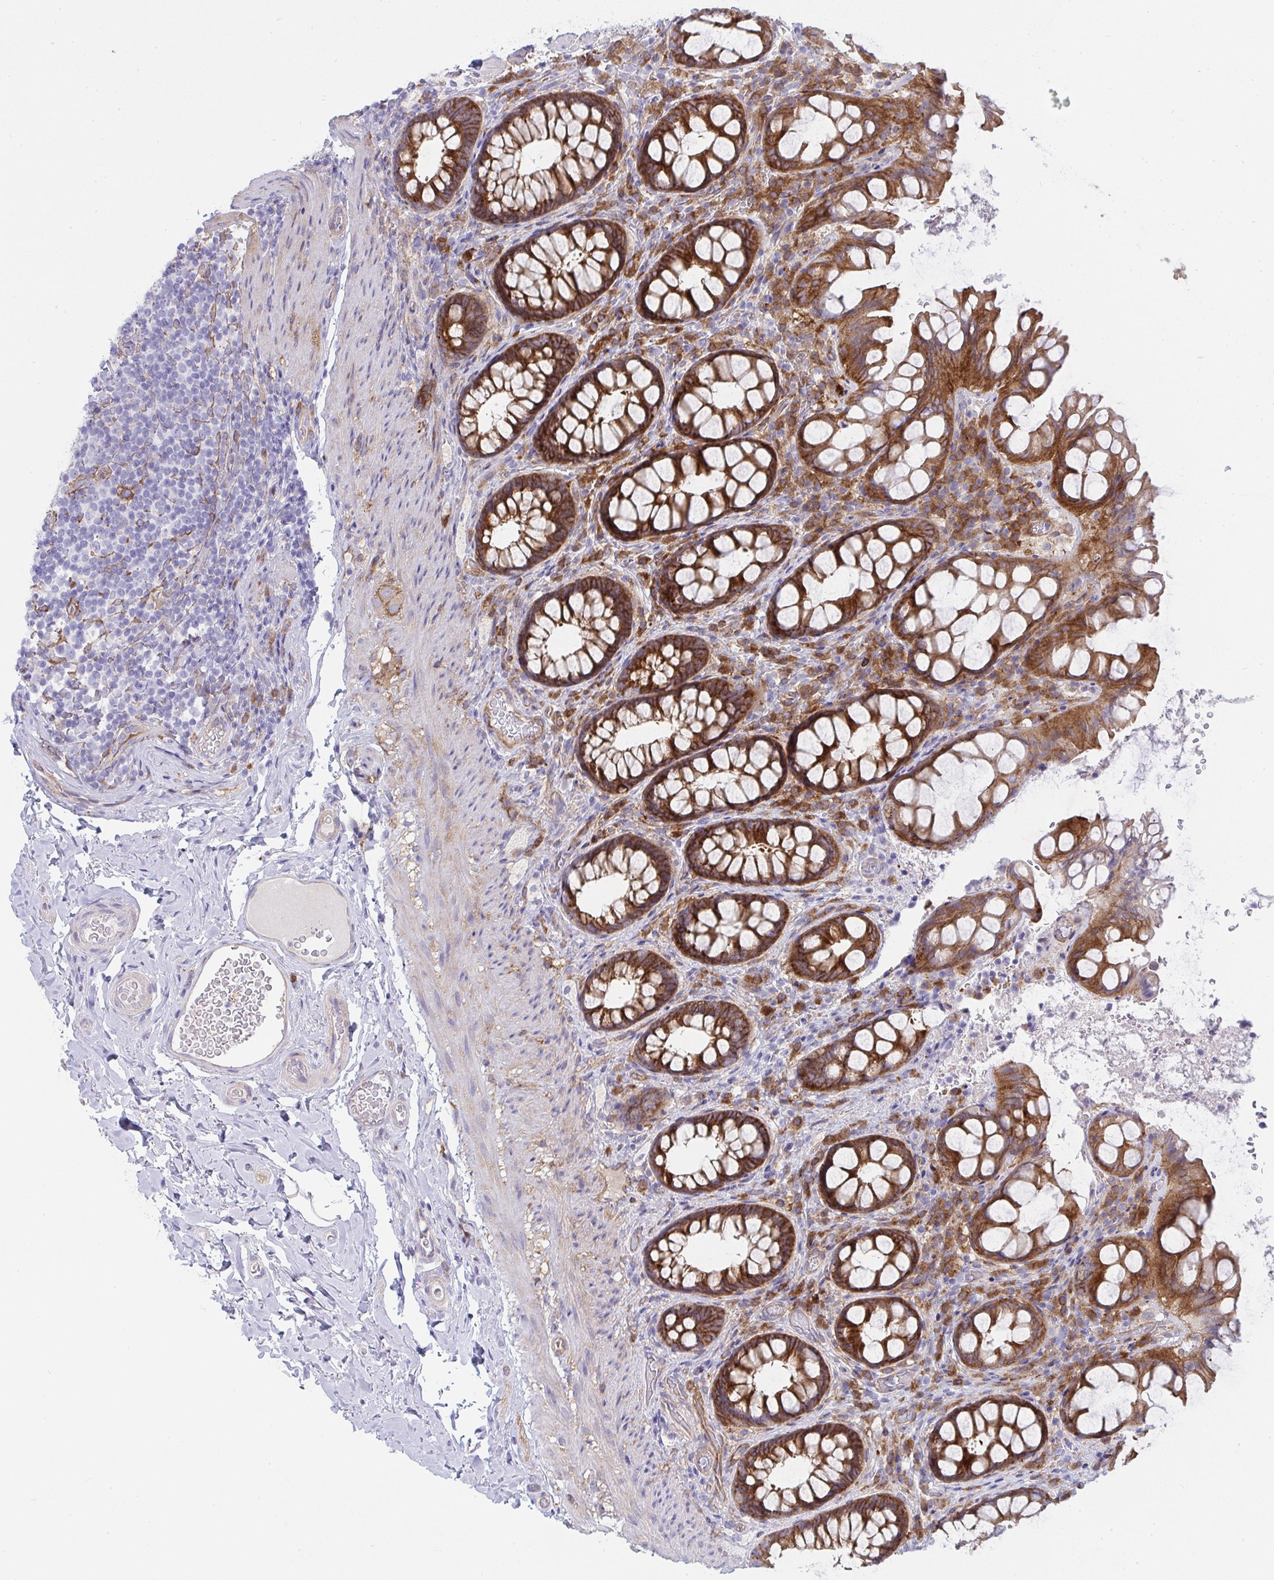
{"staining": {"intensity": "strong", "quantity": ">75%", "location": "cytoplasmic/membranous"}, "tissue": "rectum", "cell_type": "Glandular cells", "image_type": "normal", "snomed": [{"axis": "morphology", "description": "Normal tissue, NOS"}, {"axis": "topography", "description": "Rectum"}, {"axis": "topography", "description": "Peripheral nerve tissue"}], "caption": "A high-resolution image shows immunohistochemistry staining of normal rectum, which exhibits strong cytoplasmic/membranous expression in about >75% of glandular cells. Nuclei are stained in blue.", "gene": "GAB1", "patient": {"sex": "female", "age": 69}}